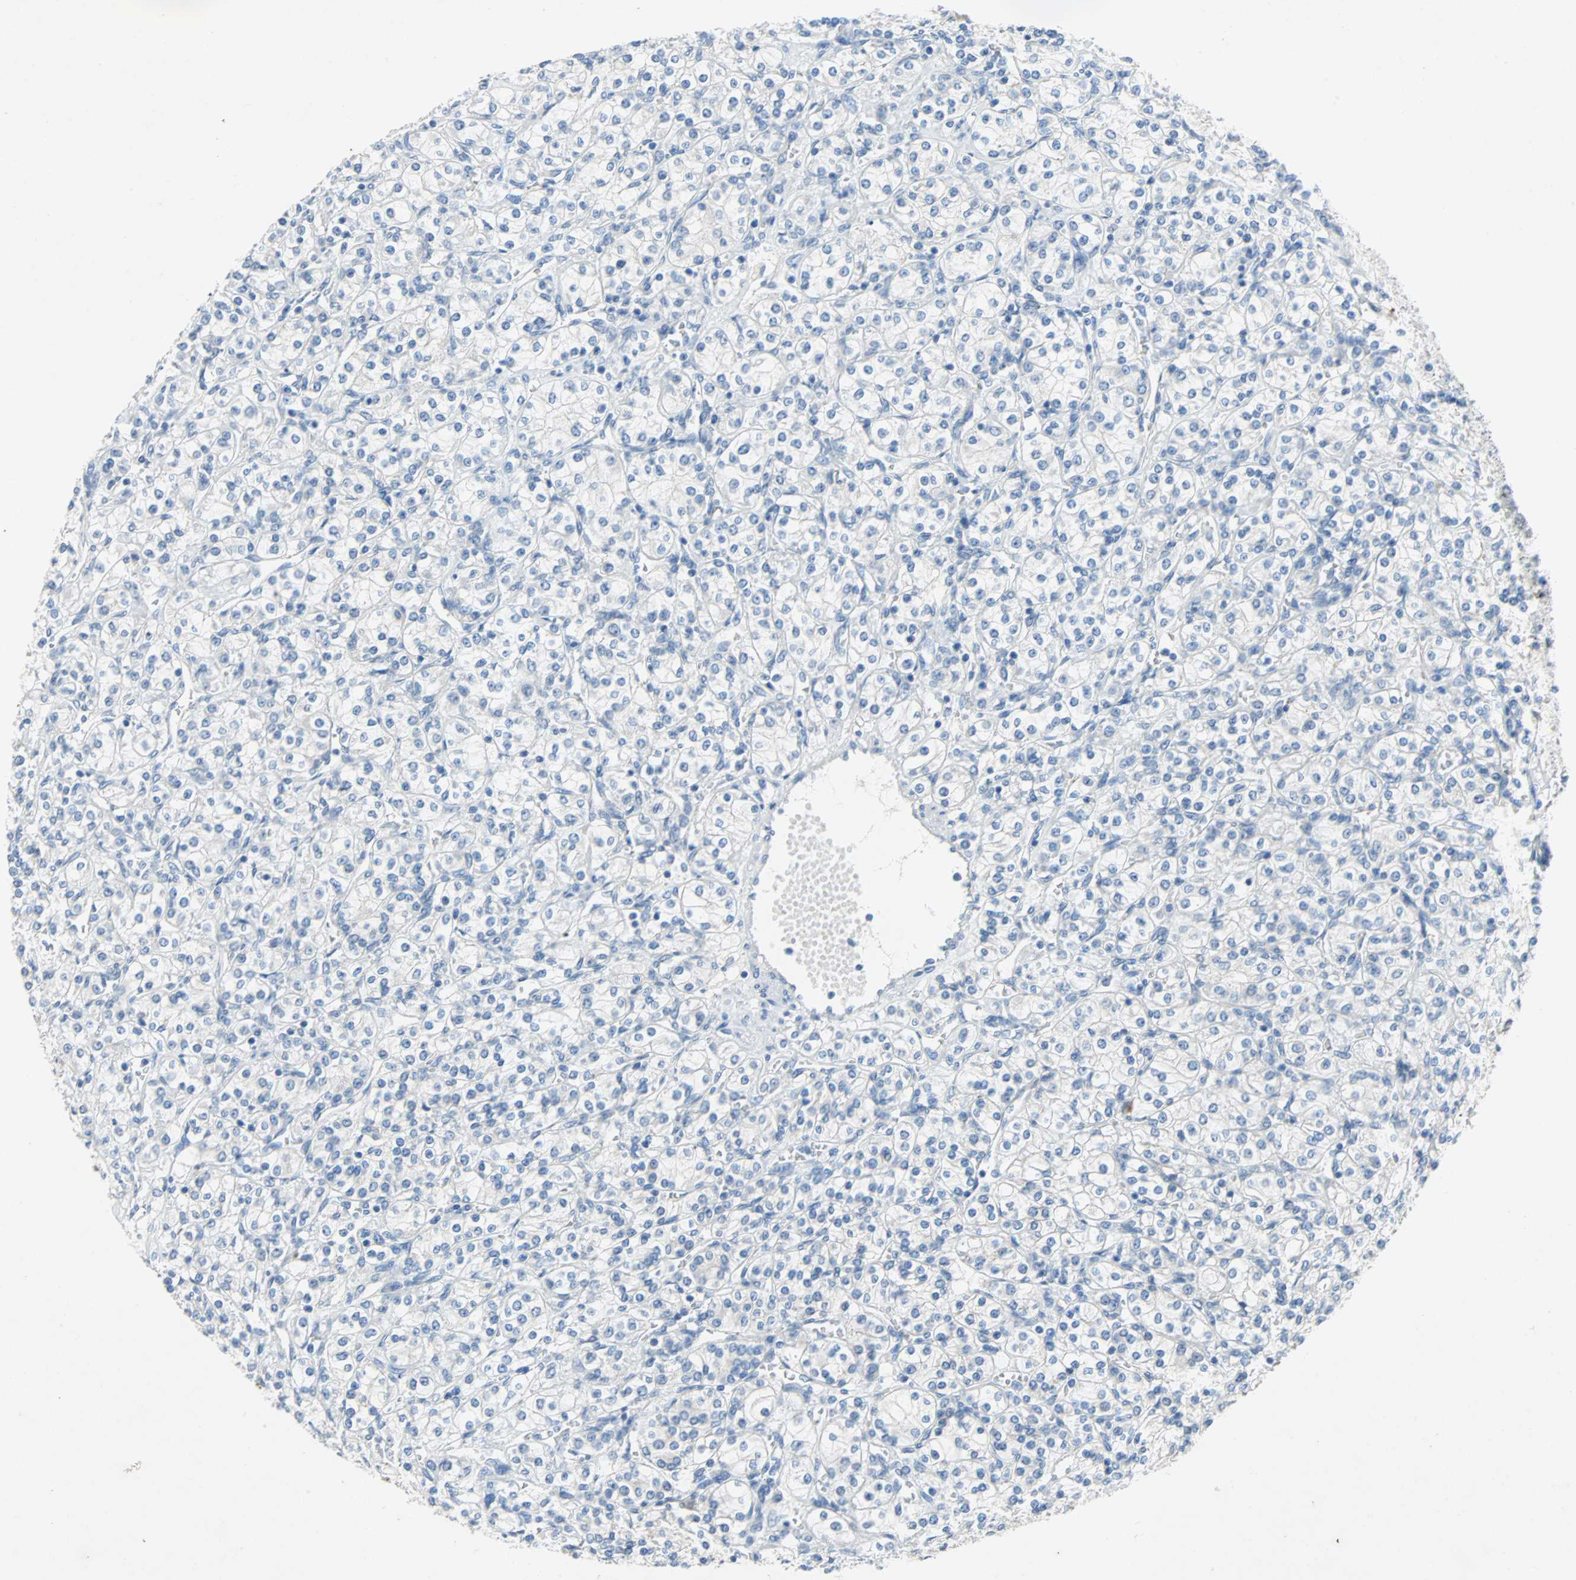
{"staining": {"intensity": "negative", "quantity": "none", "location": "none"}, "tissue": "renal cancer", "cell_type": "Tumor cells", "image_type": "cancer", "snomed": [{"axis": "morphology", "description": "Adenocarcinoma, NOS"}, {"axis": "topography", "description": "Kidney"}], "caption": "This is a histopathology image of IHC staining of renal cancer, which shows no positivity in tumor cells.", "gene": "PCDHB2", "patient": {"sex": "male", "age": 77}}